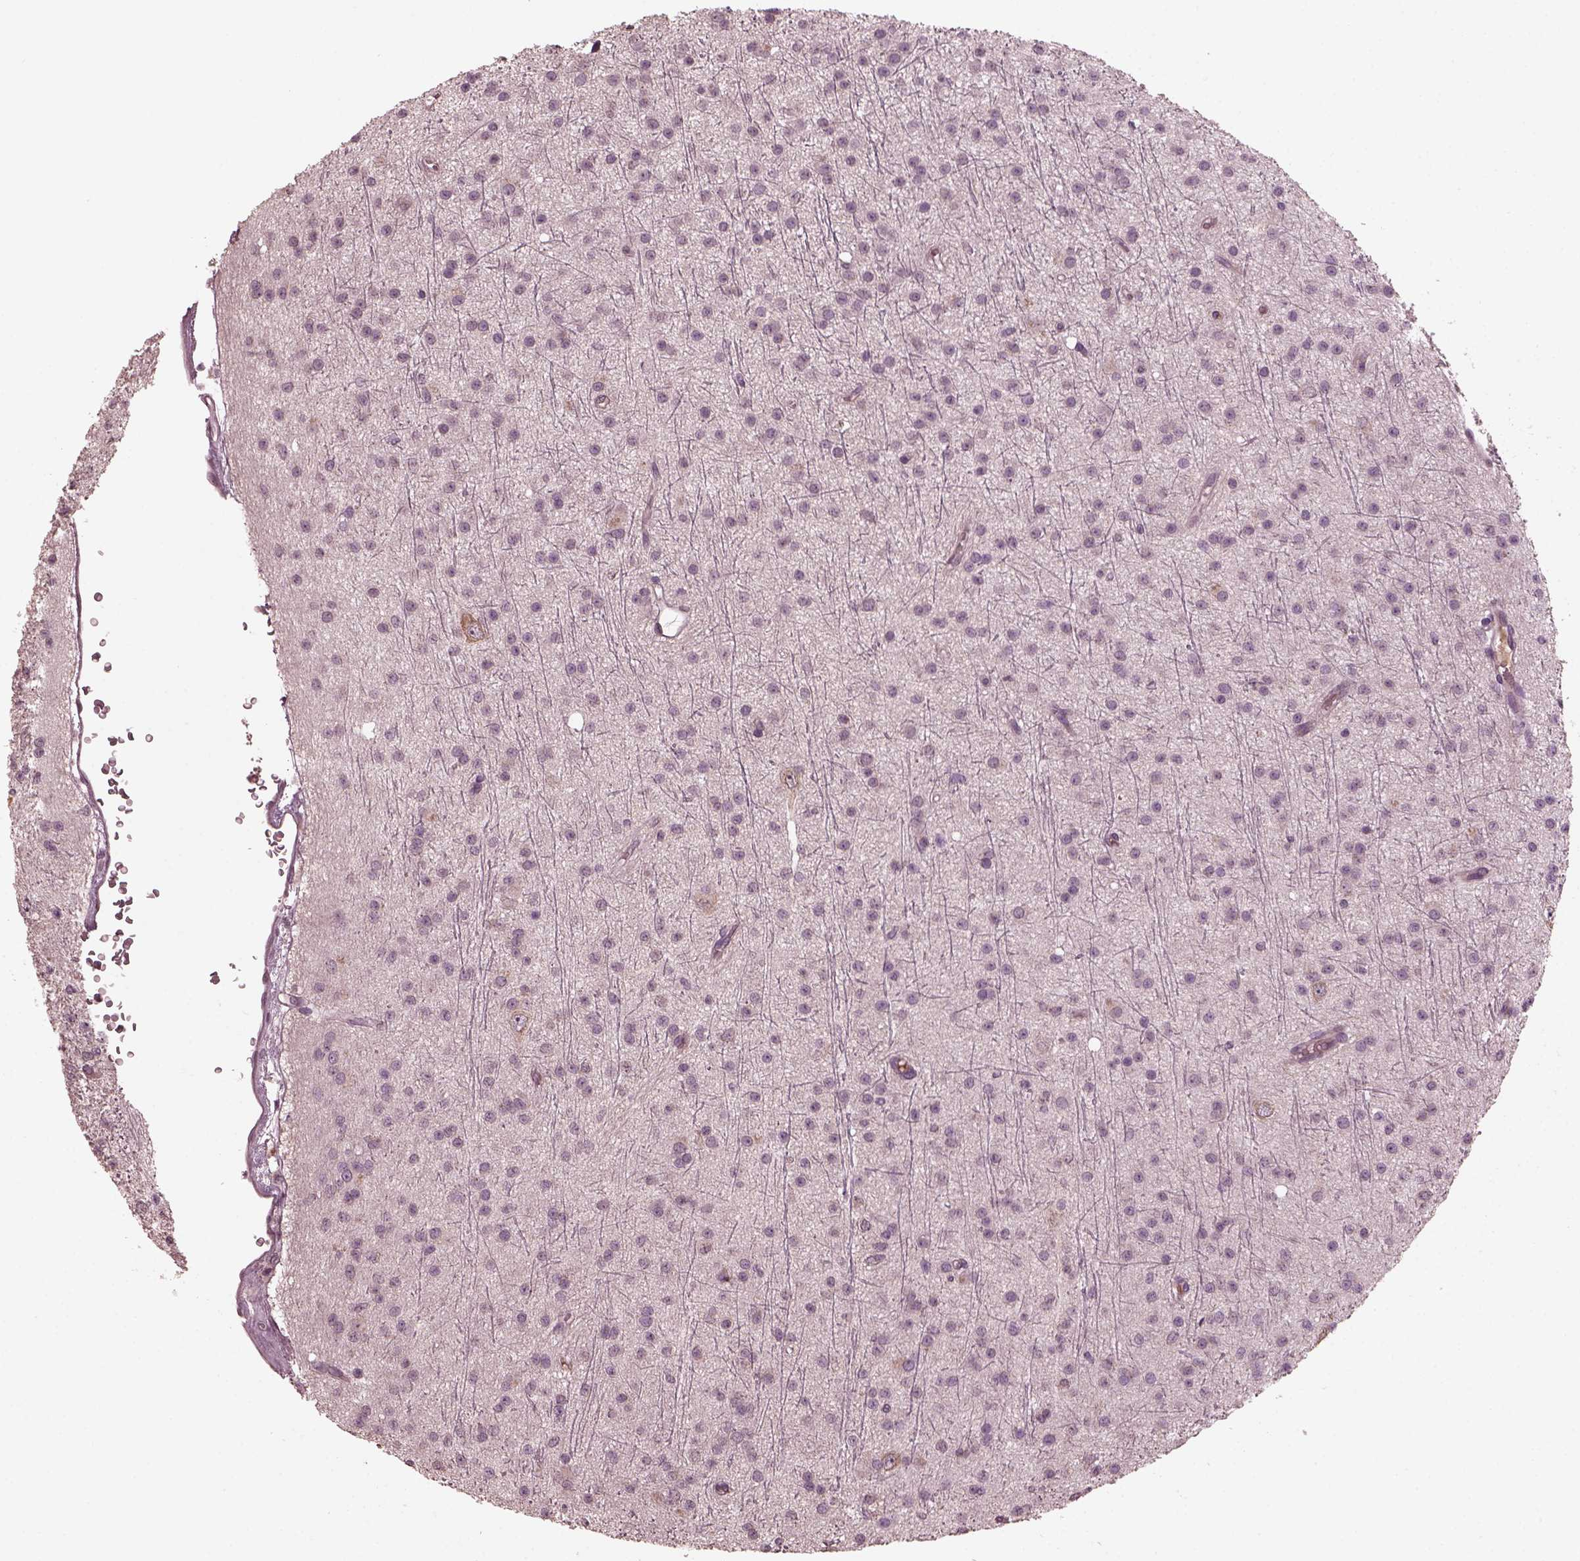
{"staining": {"intensity": "negative", "quantity": "none", "location": "none"}, "tissue": "glioma", "cell_type": "Tumor cells", "image_type": "cancer", "snomed": [{"axis": "morphology", "description": "Glioma, malignant, Low grade"}, {"axis": "topography", "description": "Brain"}], "caption": "Glioma stained for a protein using immunohistochemistry (IHC) shows no positivity tumor cells.", "gene": "PORCN", "patient": {"sex": "male", "age": 27}}